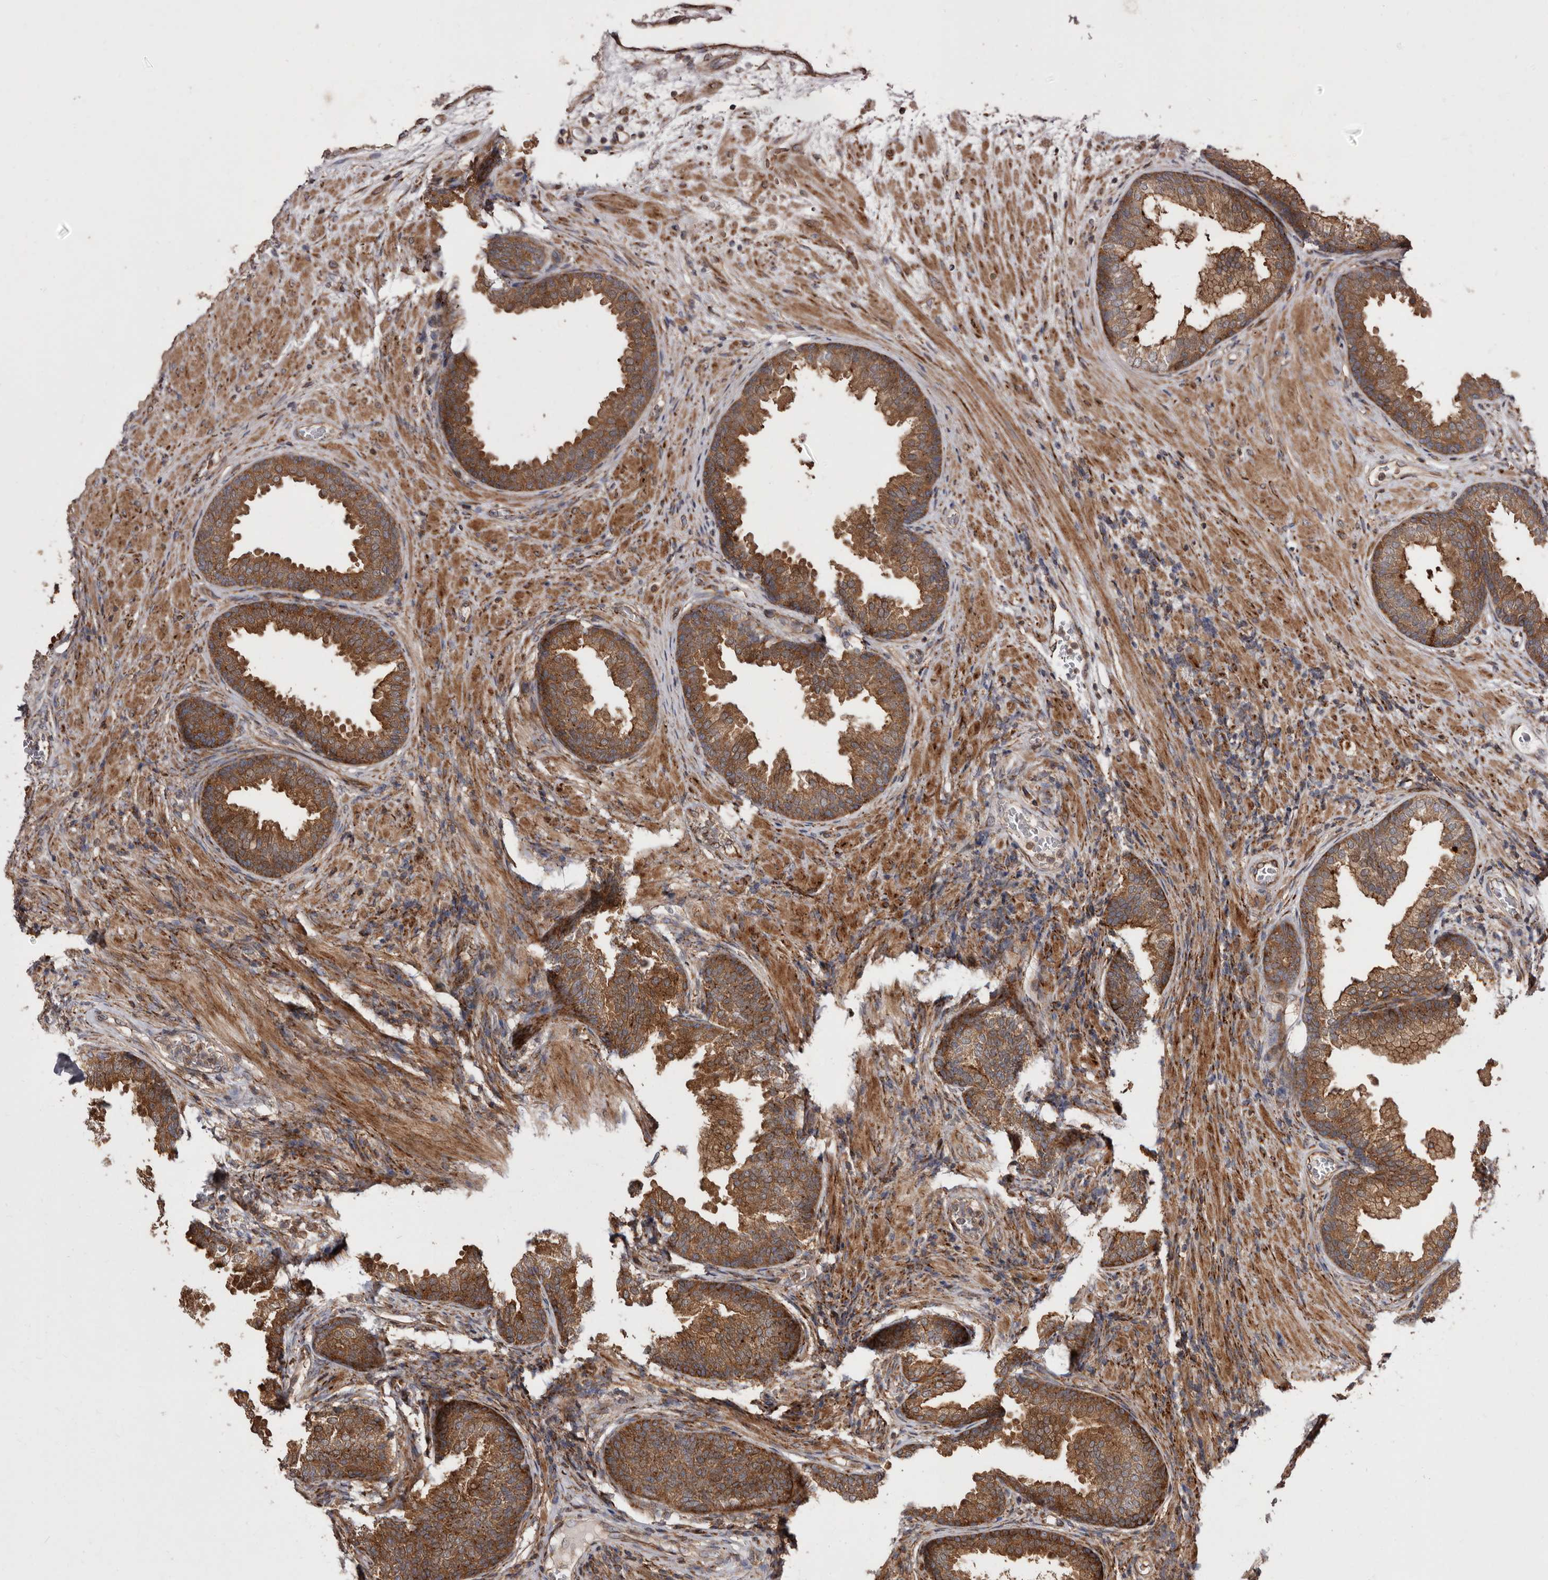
{"staining": {"intensity": "moderate", "quantity": ">75%", "location": "cytoplasmic/membranous"}, "tissue": "prostate", "cell_type": "Glandular cells", "image_type": "normal", "snomed": [{"axis": "morphology", "description": "Normal tissue, NOS"}, {"axis": "topography", "description": "Prostate"}], "caption": "A photomicrograph of prostate stained for a protein displays moderate cytoplasmic/membranous brown staining in glandular cells. (Stains: DAB (3,3'-diaminobenzidine) in brown, nuclei in blue, Microscopy: brightfield microscopy at high magnification).", "gene": "FLAD1", "patient": {"sex": "male", "age": 76}}